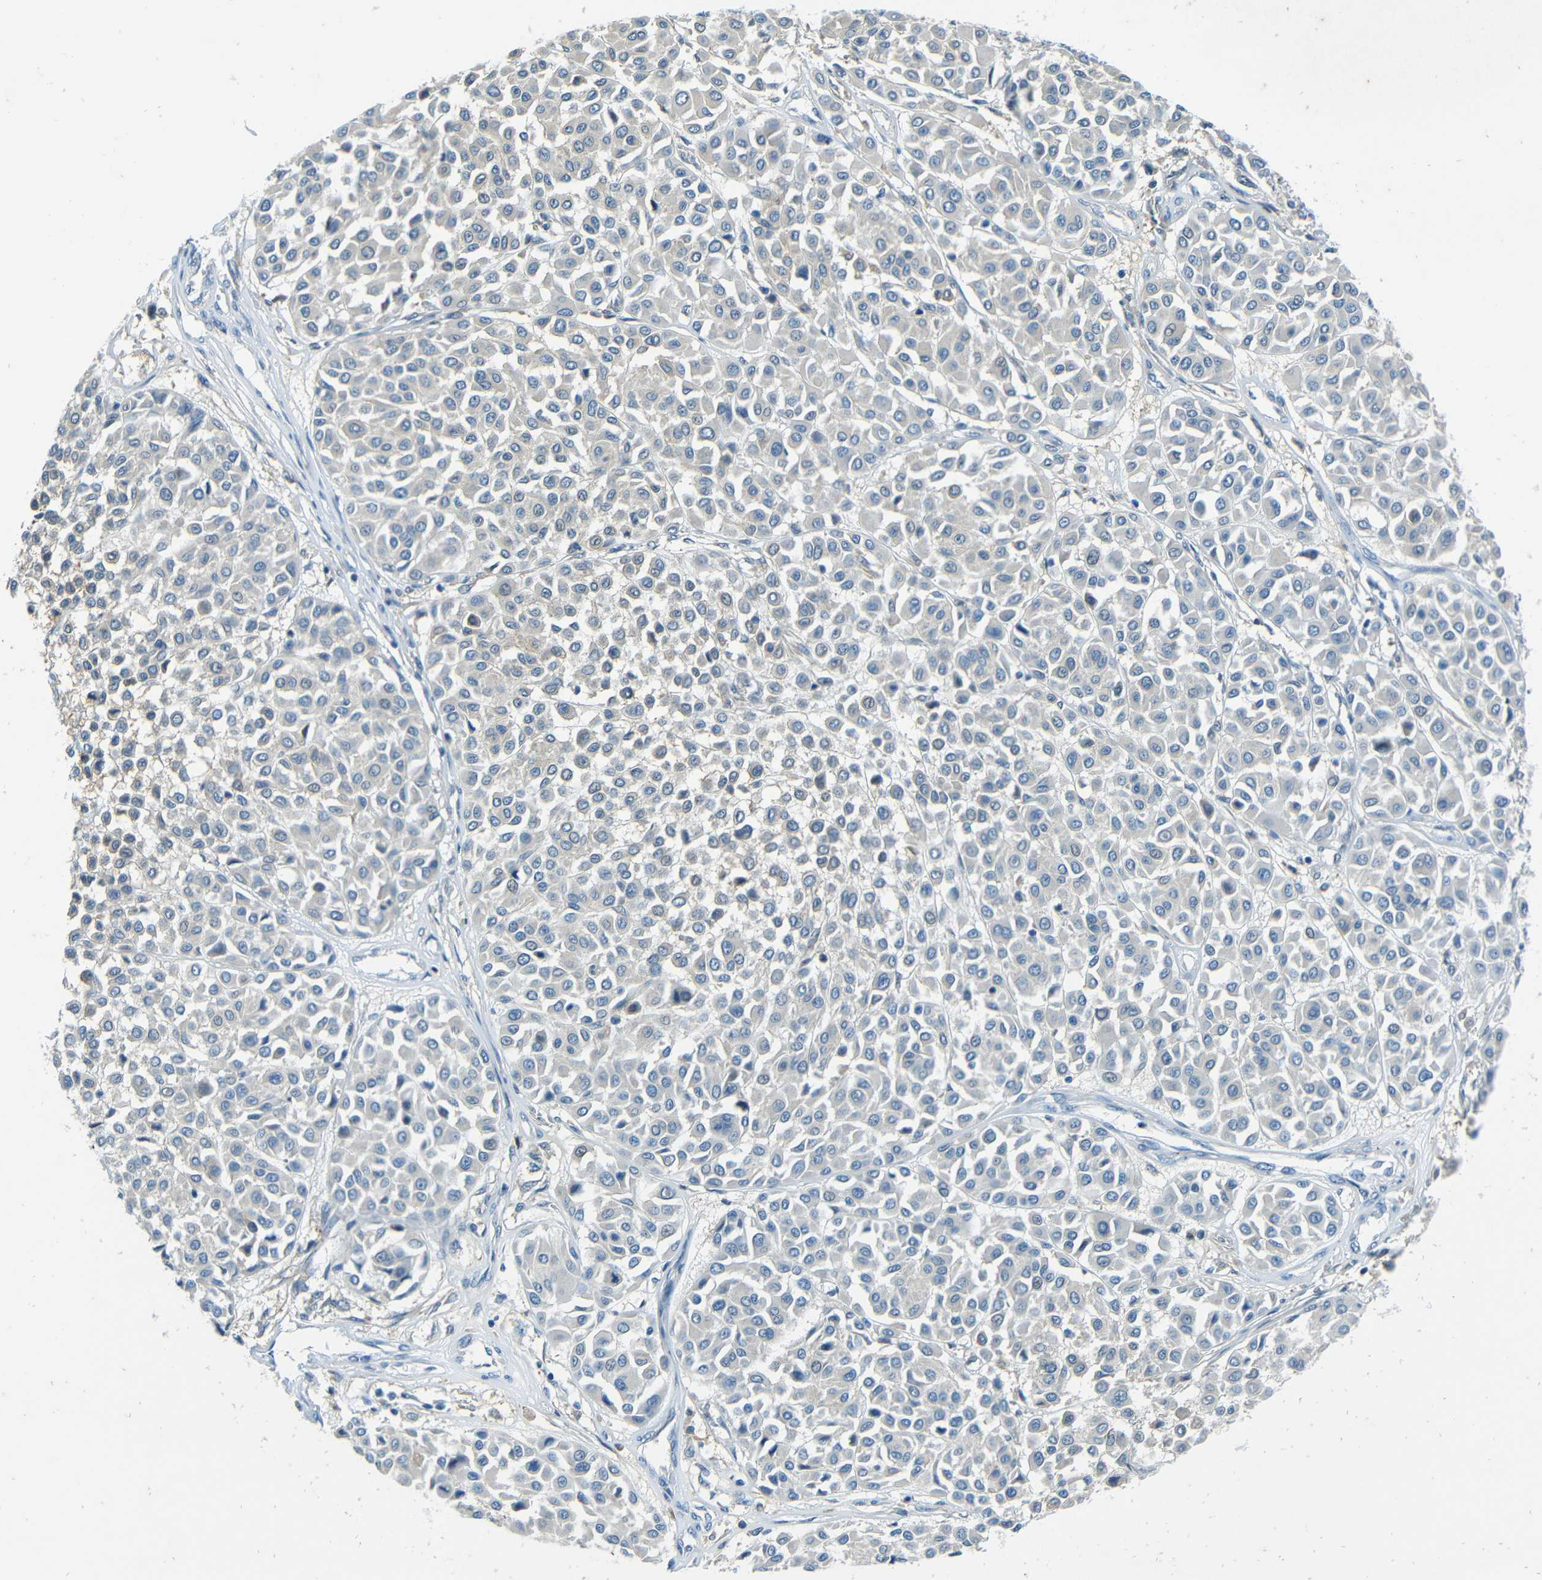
{"staining": {"intensity": "negative", "quantity": "none", "location": "none"}, "tissue": "melanoma", "cell_type": "Tumor cells", "image_type": "cancer", "snomed": [{"axis": "morphology", "description": "Malignant melanoma, Metastatic site"}, {"axis": "topography", "description": "Soft tissue"}], "caption": "Photomicrograph shows no protein expression in tumor cells of melanoma tissue.", "gene": "CYP26B1", "patient": {"sex": "male", "age": 41}}